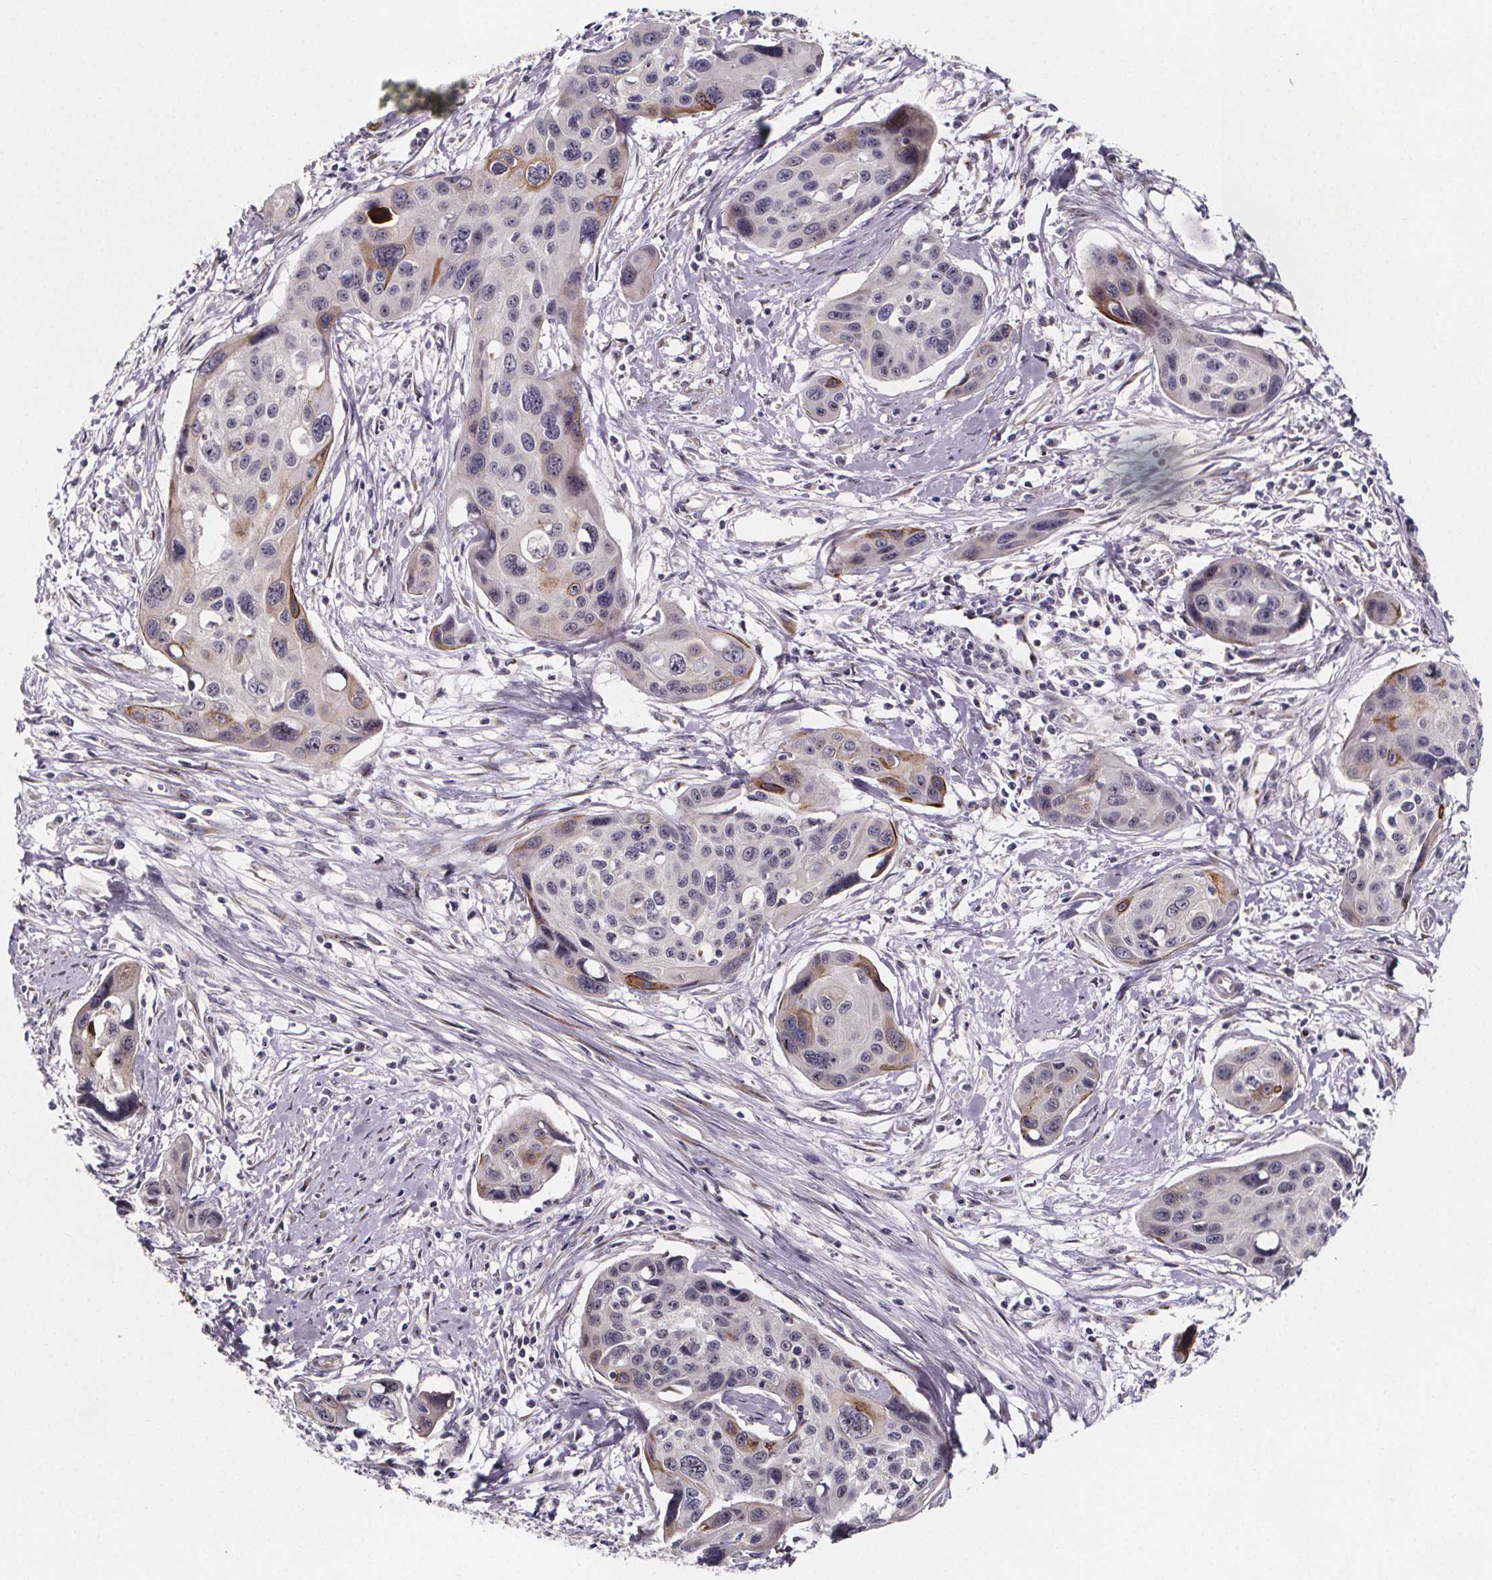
{"staining": {"intensity": "moderate", "quantity": "<25%", "location": "cytoplasmic/membranous"}, "tissue": "cervical cancer", "cell_type": "Tumor cells", "image_type": "cancer", "snomed": [{"axis": "morphology", "description": "Squamous cell carcinoma, NOS"}, {"axis": "topography", "description": "Cervix"}], "caption": "Cervical squamous cell carcinoma stained with immunohistochemistry (IHC) shows moderate cytoplasmic/membranous positivity in approximately <25% of tumor cells. The staining was performed using DAB, with brown indicating positive protein expression. Nuclei are stained blue with hematoxylin.", "gene": "NDST1", "patient": {"sex": "female", "age": 31}}